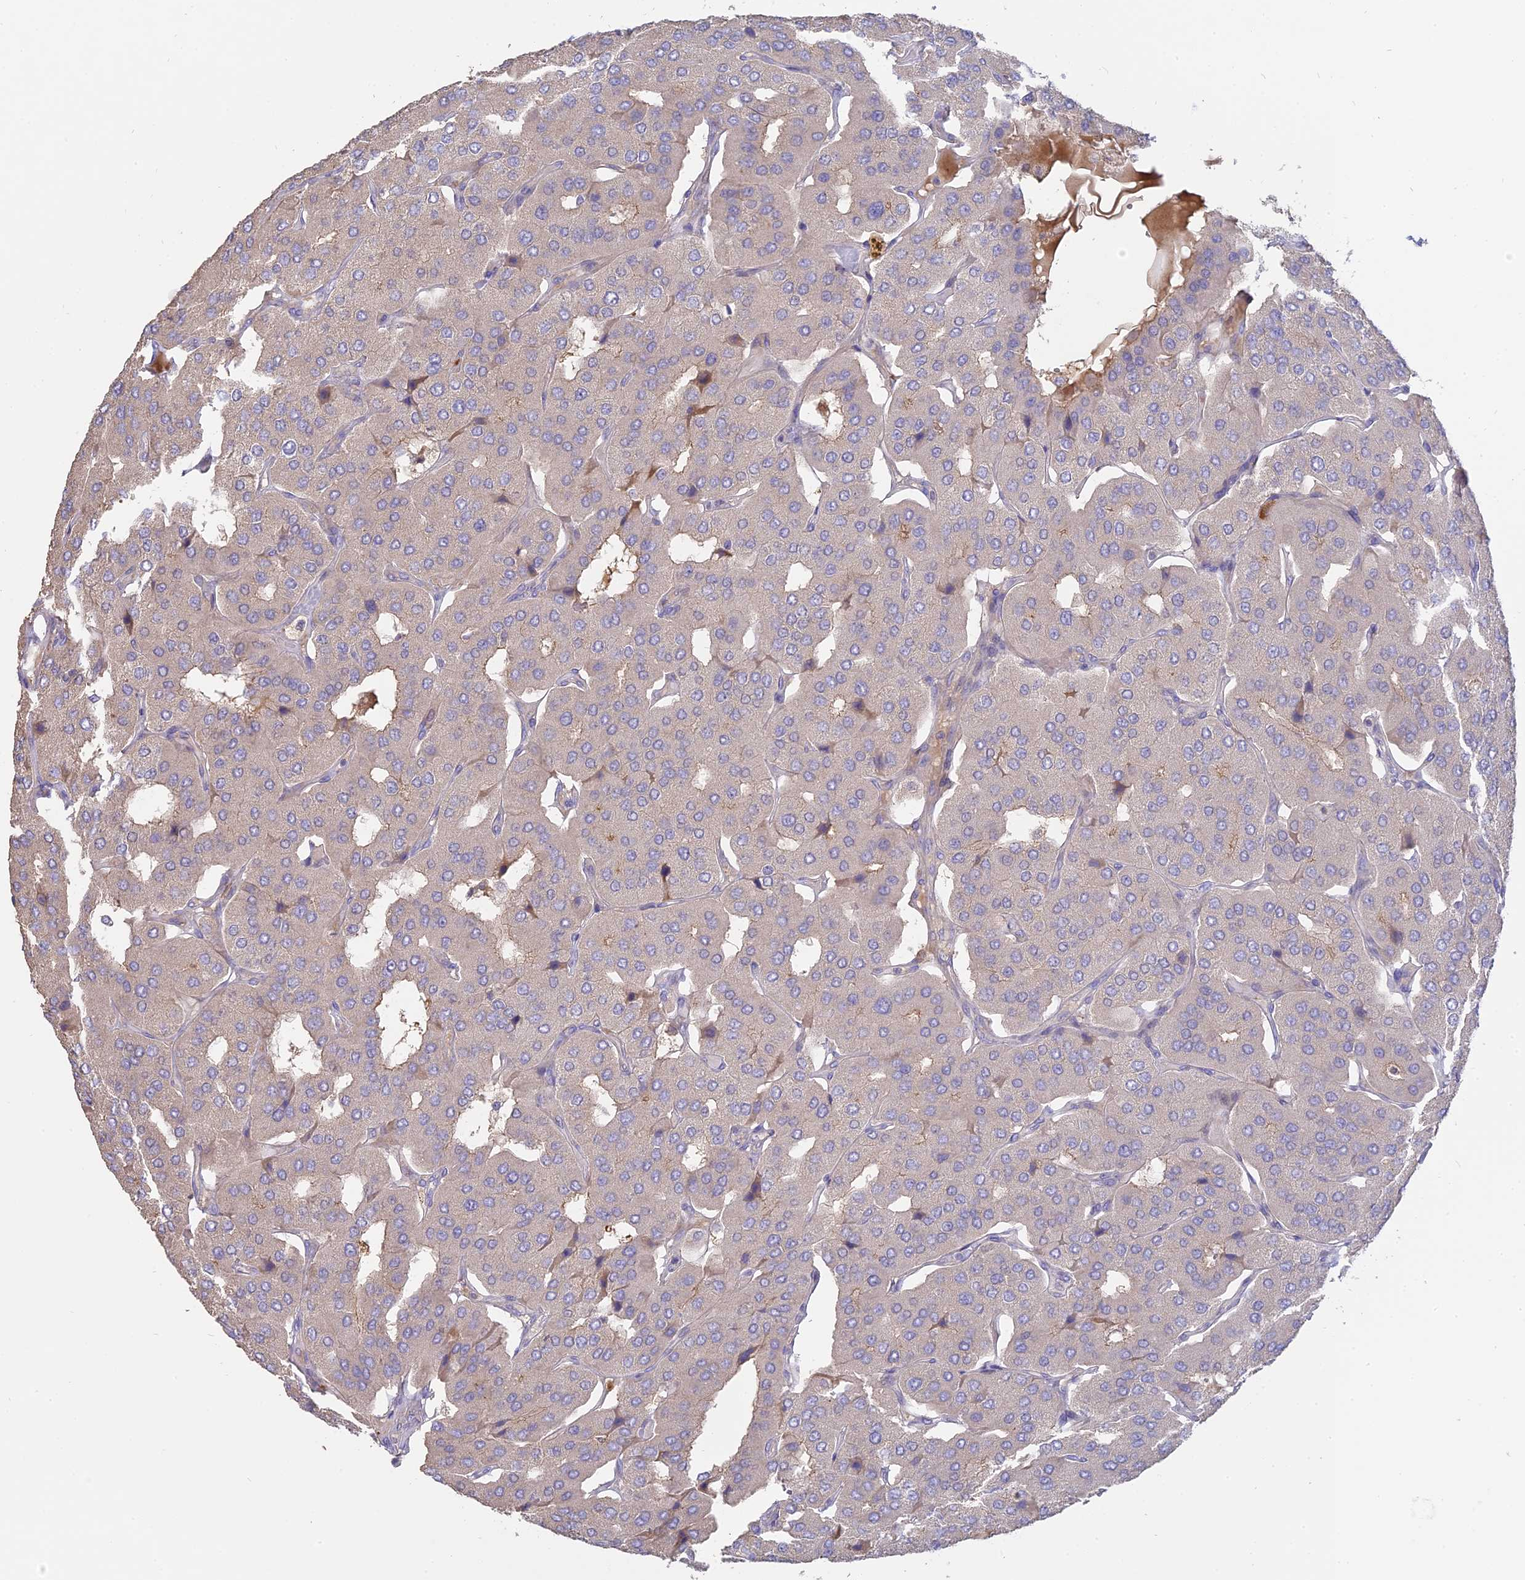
{"staining": {"intensity": "negative", "quantity": "none", "location": "none"}, "tissue": "parathyroid gland", "cell_type": "Glandular cells", "image_type": "normal", "snomed": [{"axis": "morphology", "description": "Normal tissue, NOS"}, {"axis": "morphology", "description": "Adenoma, NOS"}, {"axis": "topography", "description": "Parathyroid gland"}], "caption": "Histopathology image shows no protein positivity in glandular cells of unremarkable parathyroid gland. (IHC, brightfield microscopy, high magnification).", "gene": "SFT2D2", "patient": {"sex": "female", "age": 86}}